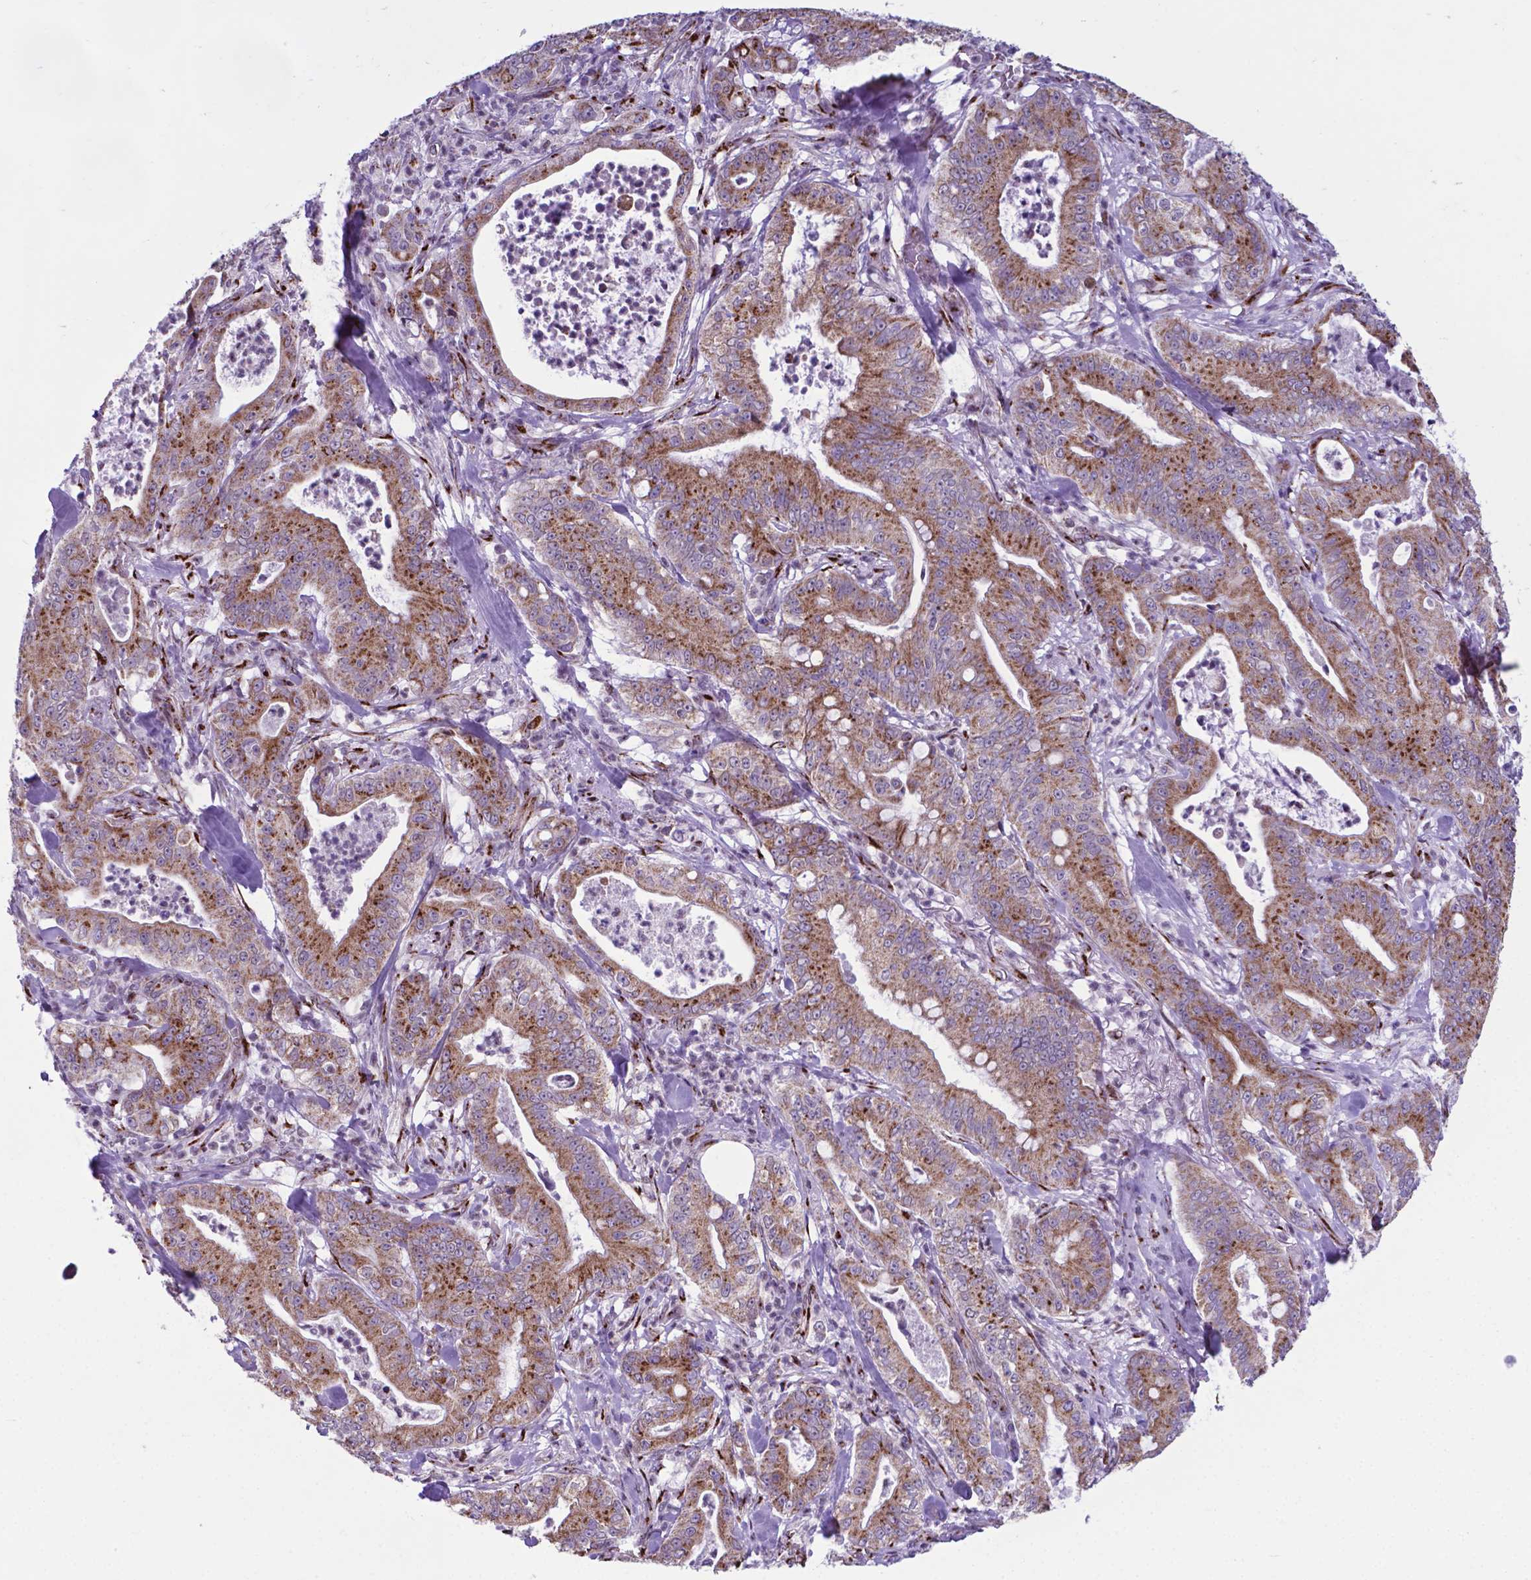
{"staining": {"intensity": "moderate", "quantity": ">75%", "location": "cytoplasmic/membranous"}, "tissue": "pancreatic cancer", "cell_type": "Tumor cells", "image_type": "cancer", "snomed": [{"axis": "morphology", "description": "Adenocarcinoma, NOS"}, {"axis": "topography", "description": "Pancreas"}], "caption": "Pancreatic cancer stained with DAB immunohistochemistry demonstrates medium levels of moderate cytoplasmic/membranous staining in about >75% of tumor cells.", "gene": "MRPL10", "patient": {"sex": "male", "age": 71}}